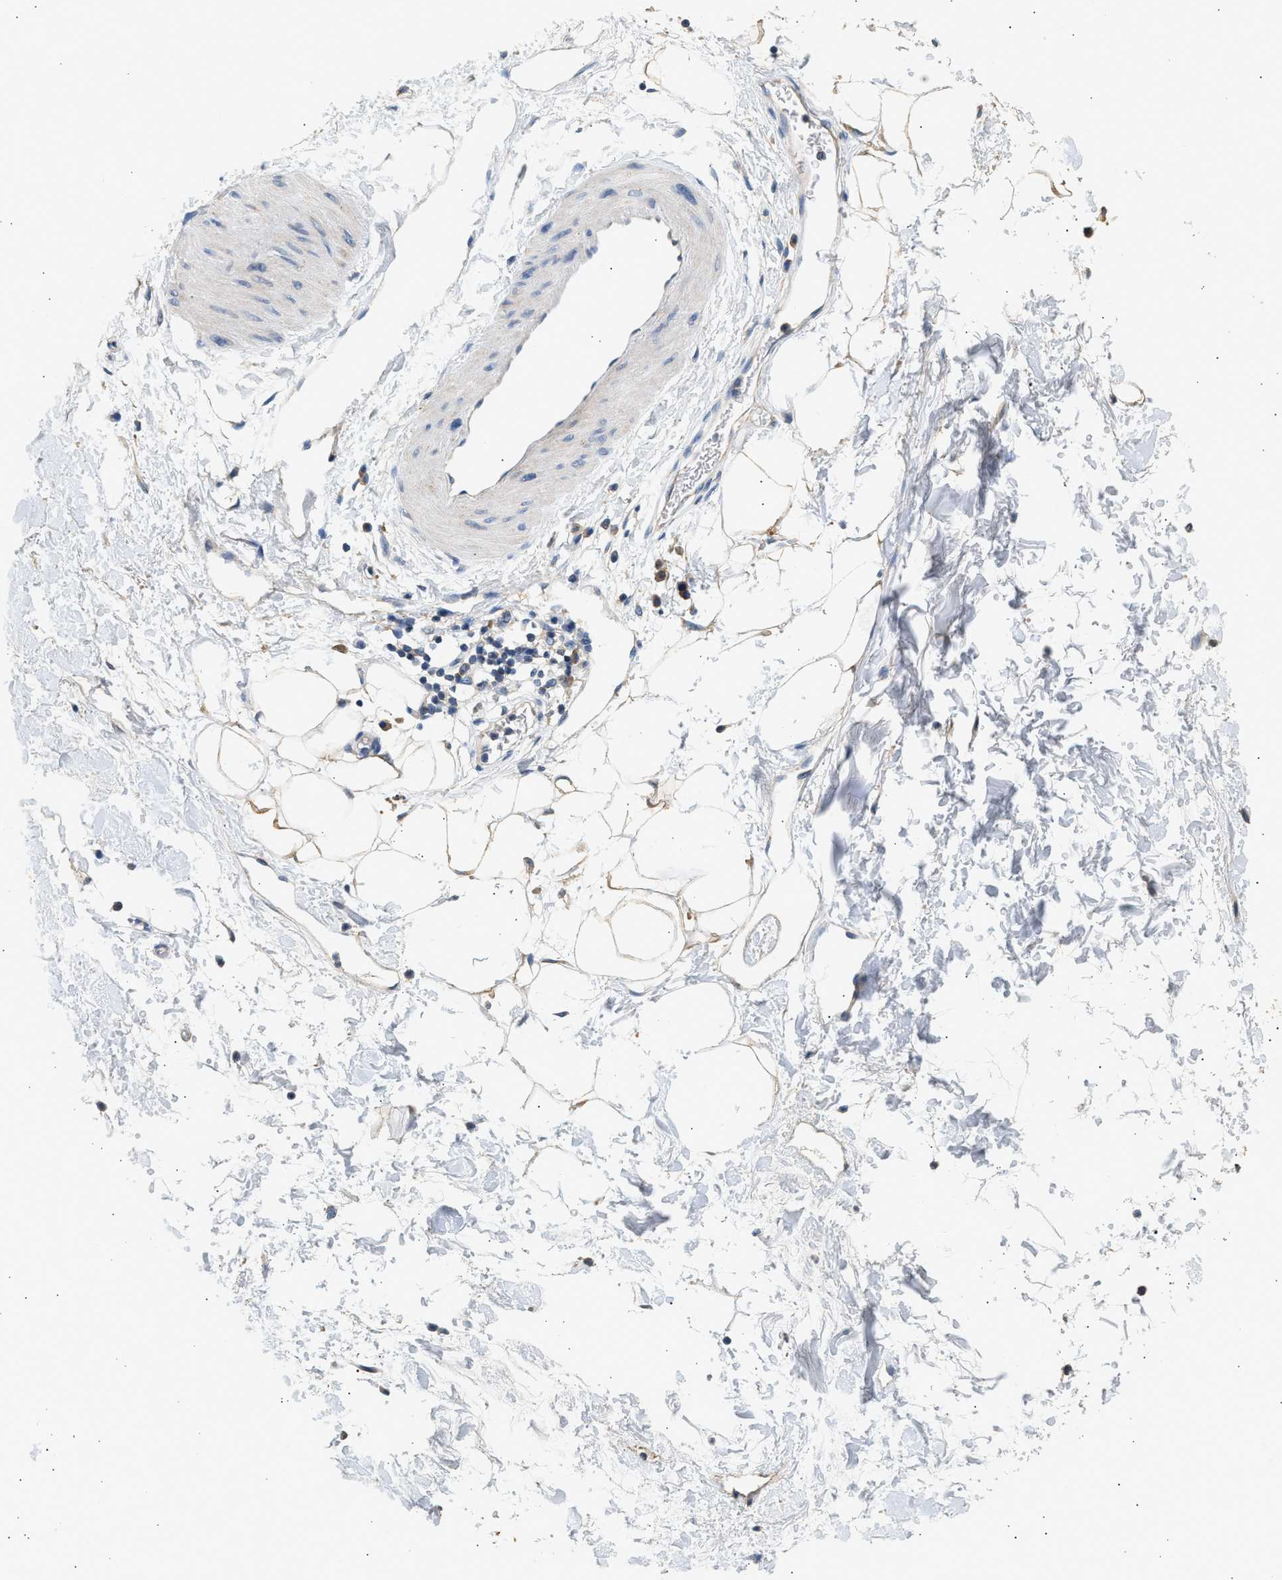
{"staining": {"intensity": "moderate", "quantity": ">75%", "location": "cytoplasmic/membranous"}, "tissue": "adipose tissue", "cell_type": "Adipocytes", "image_type": "normal", "snomed": [{"axis": "morphology", "description": "Normal tissue, NOS"}, {"axis": "topography", "description": "Soft tissue"}], "caption": "Moderate cytoplasmic/membranous staining is identified in about >75% of adipocytes in unremarkable adipose tissue. Using DAB (3,3'-diaminobenzidine) (brown) and hematoxylin (blue) stains, captured at high magnification using brightfield microscopy.", "gene": "WDR31", "patient": {"sex": "male", "age": 72}}